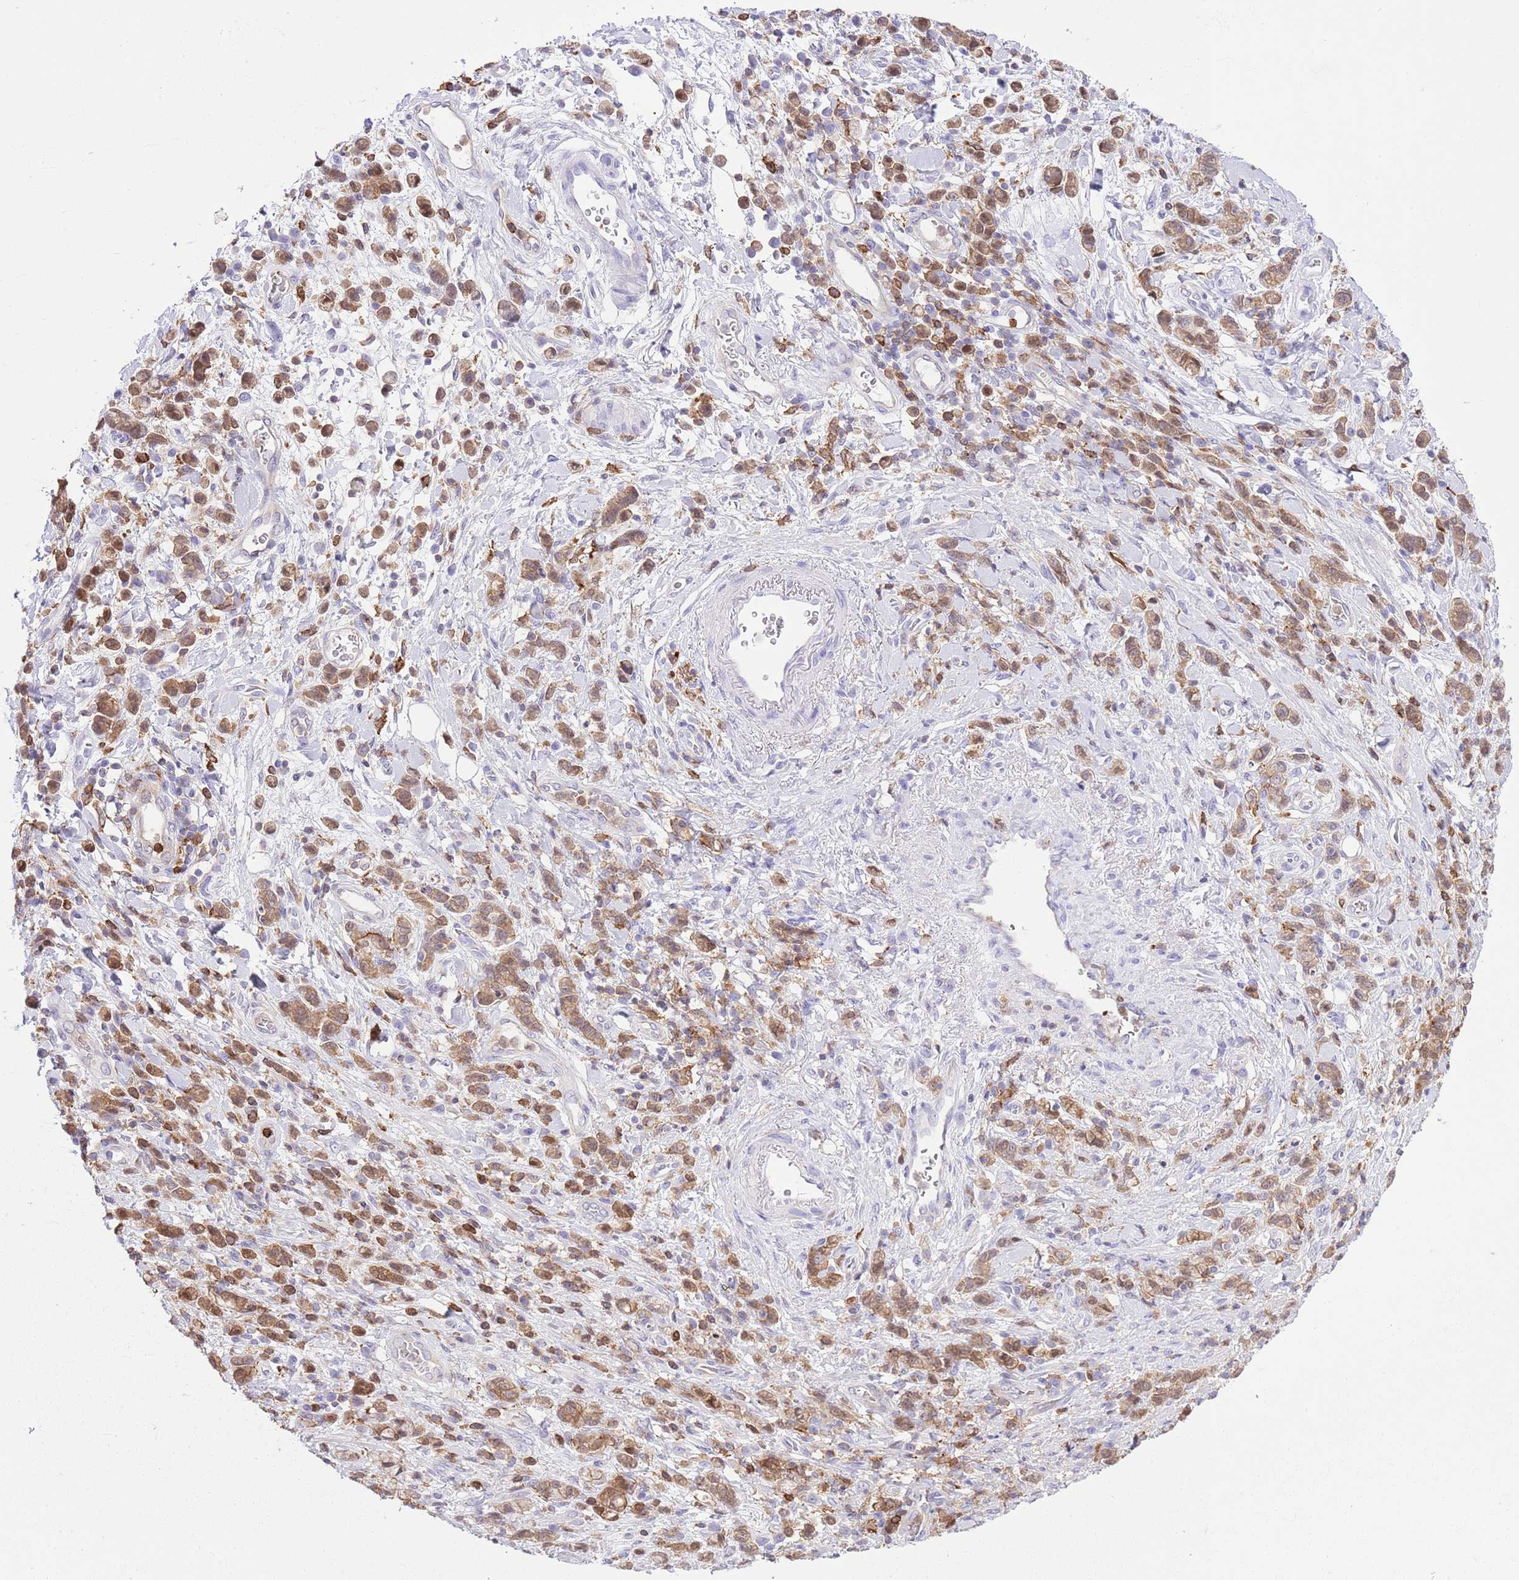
{"staining": {"intensity": "moderate", "quantity": ">75%", "location": "cytoplasmic/membranous"}, "tissue": "stomach cancer", "cell_type": "Tumor cells", "image_type": "cancer", "snomed": [{"axis": "morphology", "description": "Adenocarcinoma, NOS"}, {"axis": "topography", "description": "Stomach"}], "caption": "Immunohistochemistry histopathology image of human stomach cancer stained for a protein (brown), which shows medium levels of moderate cytoplasmic/membranous expression in approximately >75% of tumor cells.", "gene": "EFHD2", "patient": {"sex": "male", "age": 77}}